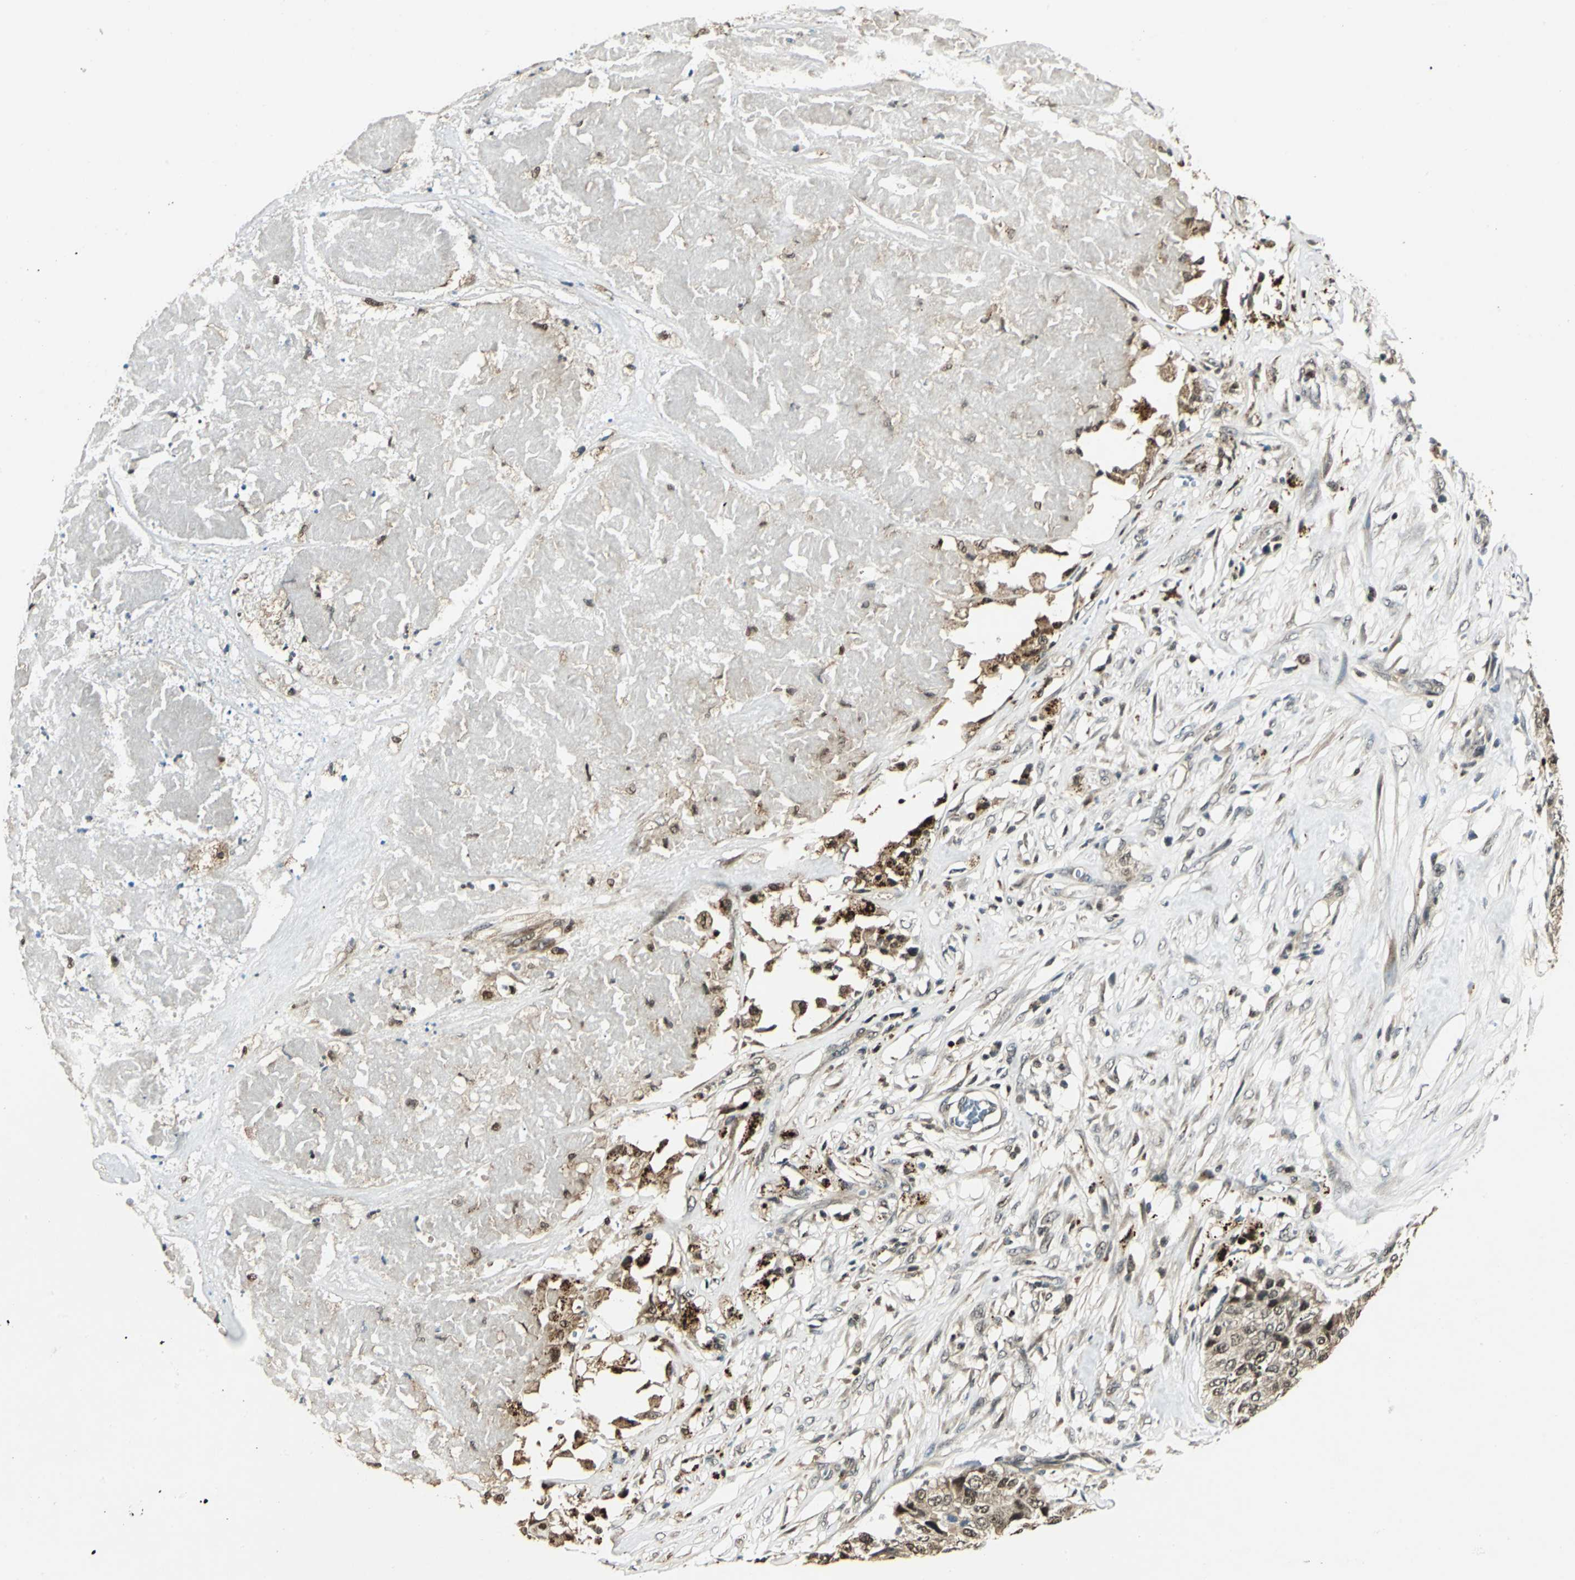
{"staining": {"intensity": "weak", "quantity": ">75%", "location": "cytoplasmic/membranous,nuclear"}, "tissue": "pancreatic cancer", "cell_type": "Tumor cells", "image_type": "cancer", "snomed": [{"axis": "morphology", "description": "Adenocarcinoma, NOS"}, {"axis": "topography", "description": "Pancreas"}], "caption": "The photomicrograph displays a brown stain indicating the presence of a protein in the cytoplasmic/membranous and nuclear of tumor cells in pancreatic adenocarcinoma.", "gene": "PPP1R13L", "patient": {"sex": "male", "age": 50}}